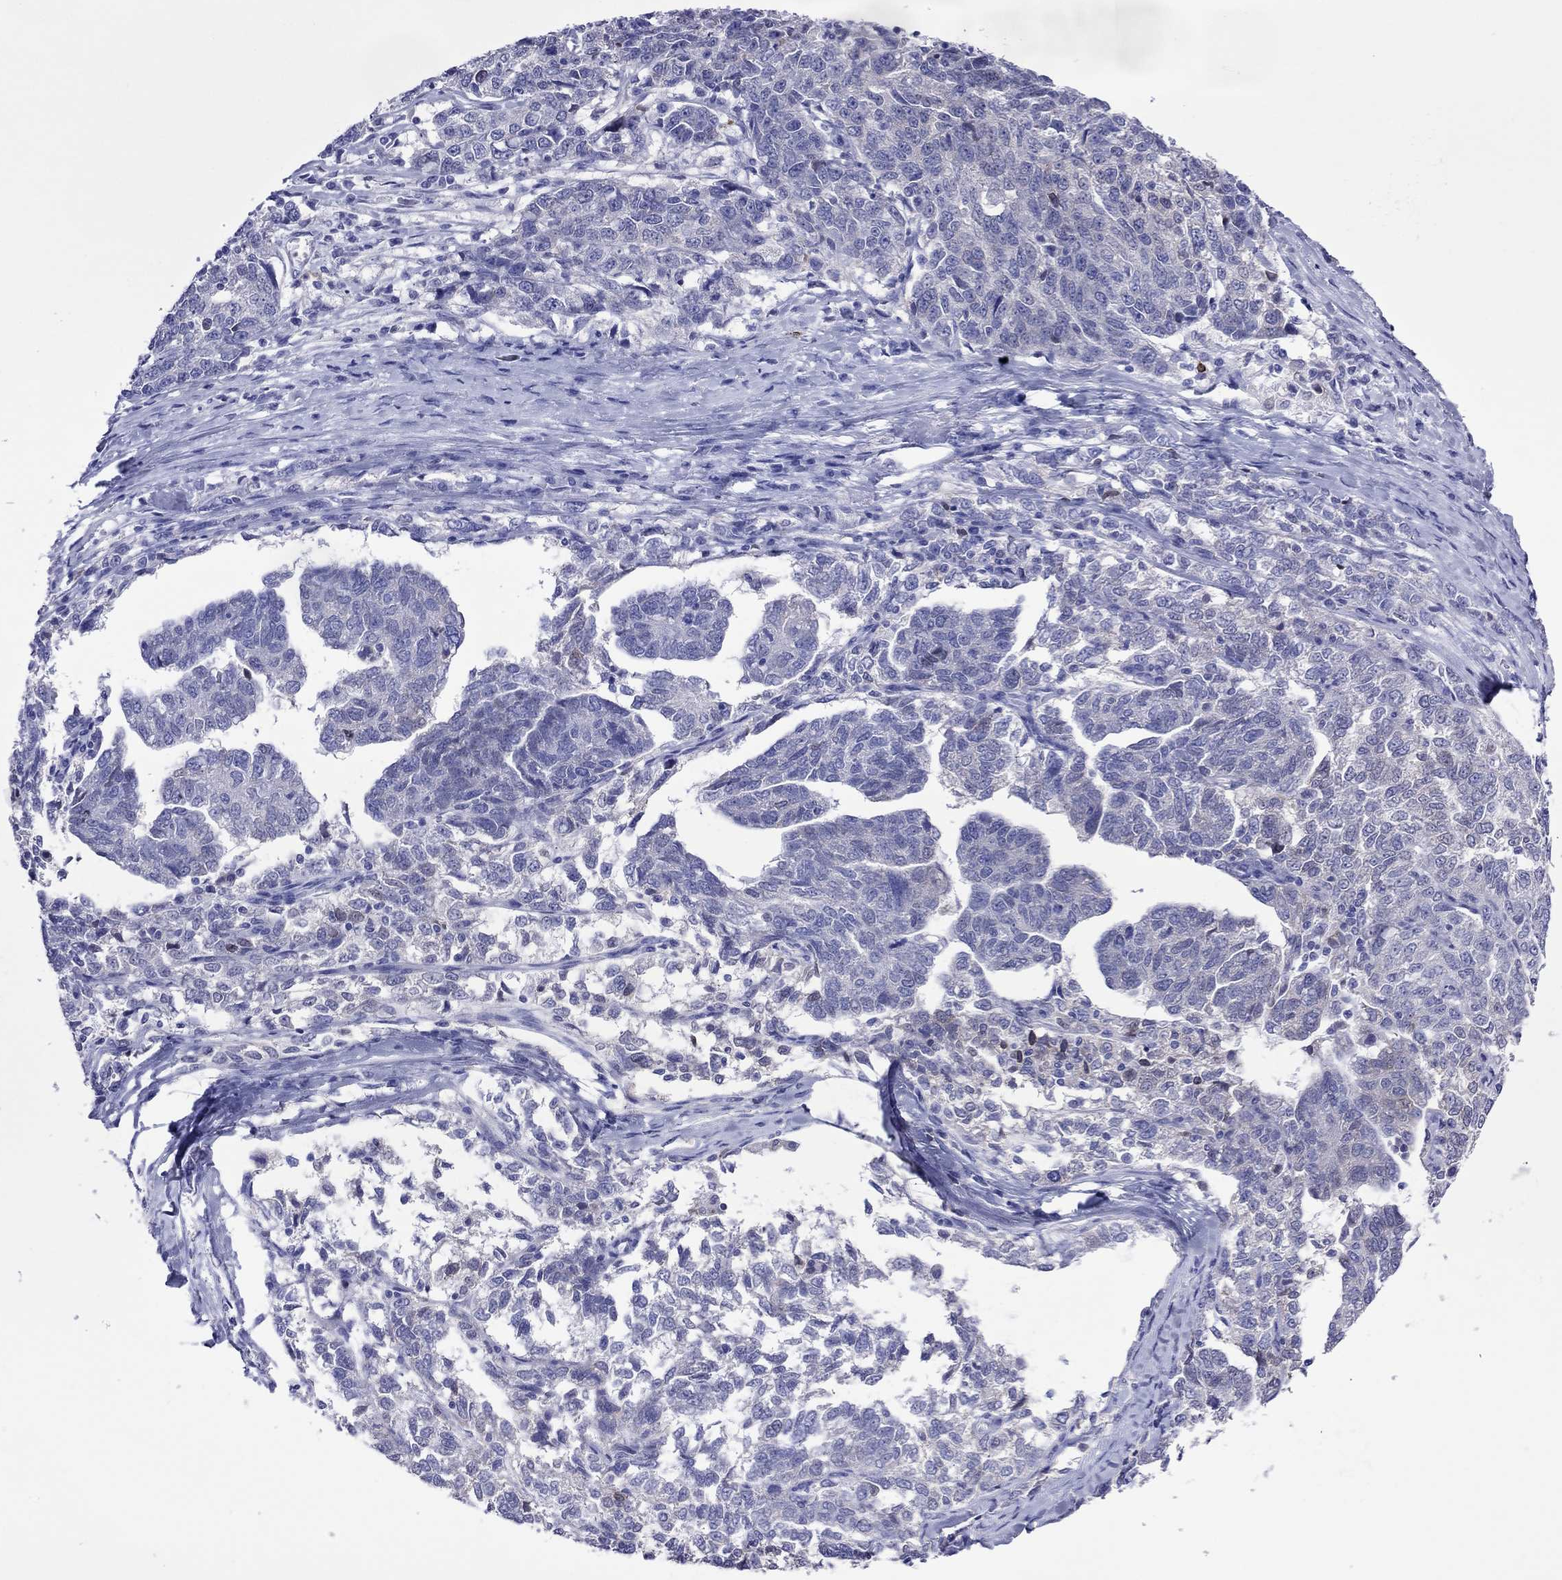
{"staining": {"intensity": "negative", "quantity": "none", "location": "none"}, "tissue": "ovarian cancer", "cell_type": "Tumor cells", "image_type": "cancer", "snomed": [{"axis": "morphology", "description": "Cystadenocarcinoma, serous, NOS"}, {"axis": "topography", "description": "Ovary"}], "caption": "A histopathology image of serous cystadenocarcinoma (ovarian) stained for a protein exhibits no brown staining in tumor cells.", "gene": "ADORA2A", "patient": {"sex": "female", "age": 71}}